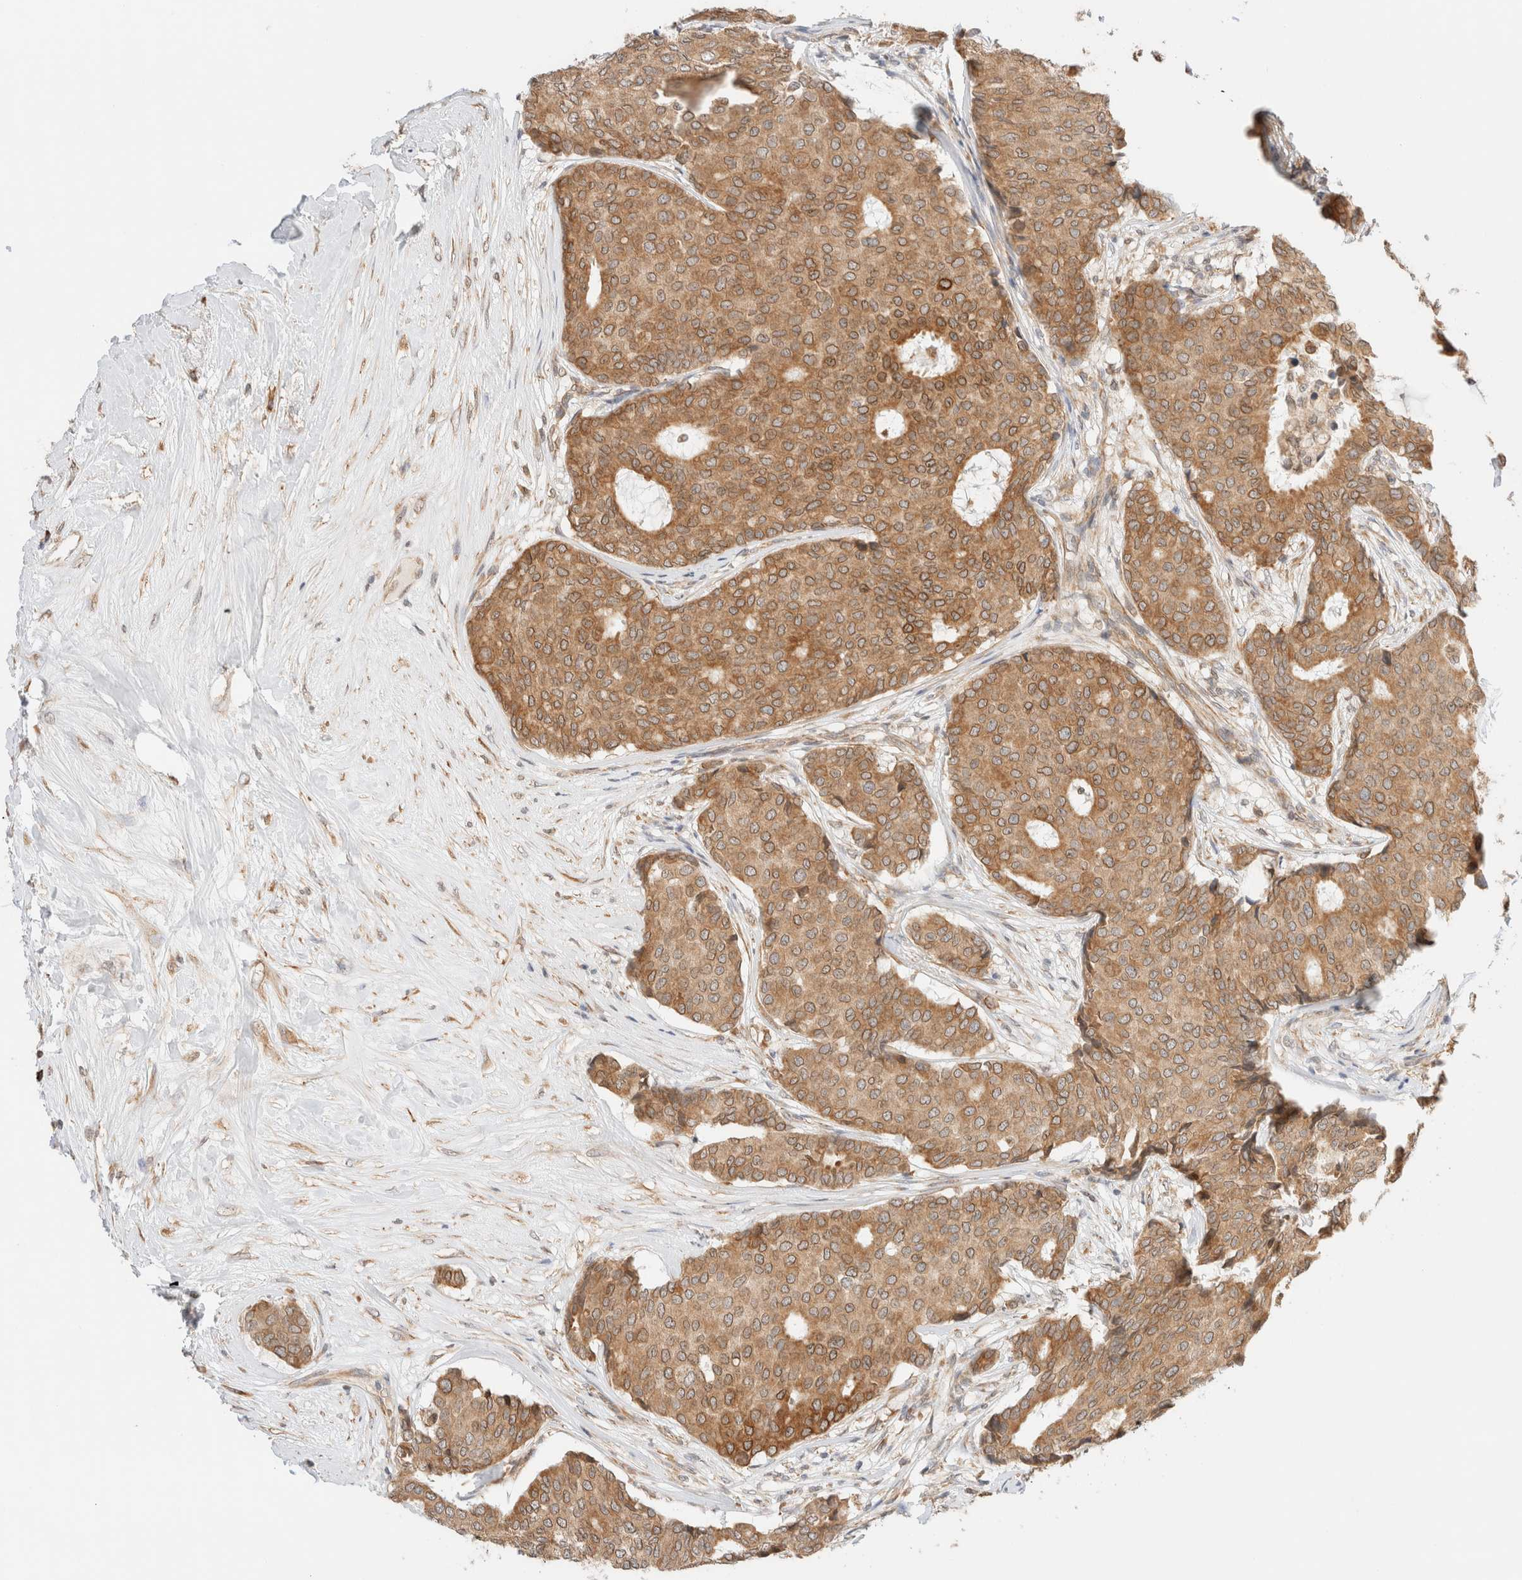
{"staining": {"intensity": "moderate", "quantity": ">75%", "location": "cytoplasmic/membranous"}, "tissue": "breast cancer", "cell_type": "Tumor cells", "image_type": "cancer", "snomed": [{"axis": "morphology", "description": "Duct carcinoma"}, {"axis": "topography", "description": "Breast"}], "caption": "Tumor cells display moderate cytoplasmic/membranous staining in approximately >75% of cells in breast cancer.", "gene": "SYVN1", "patient": {"sex": "female", "age": 75}}